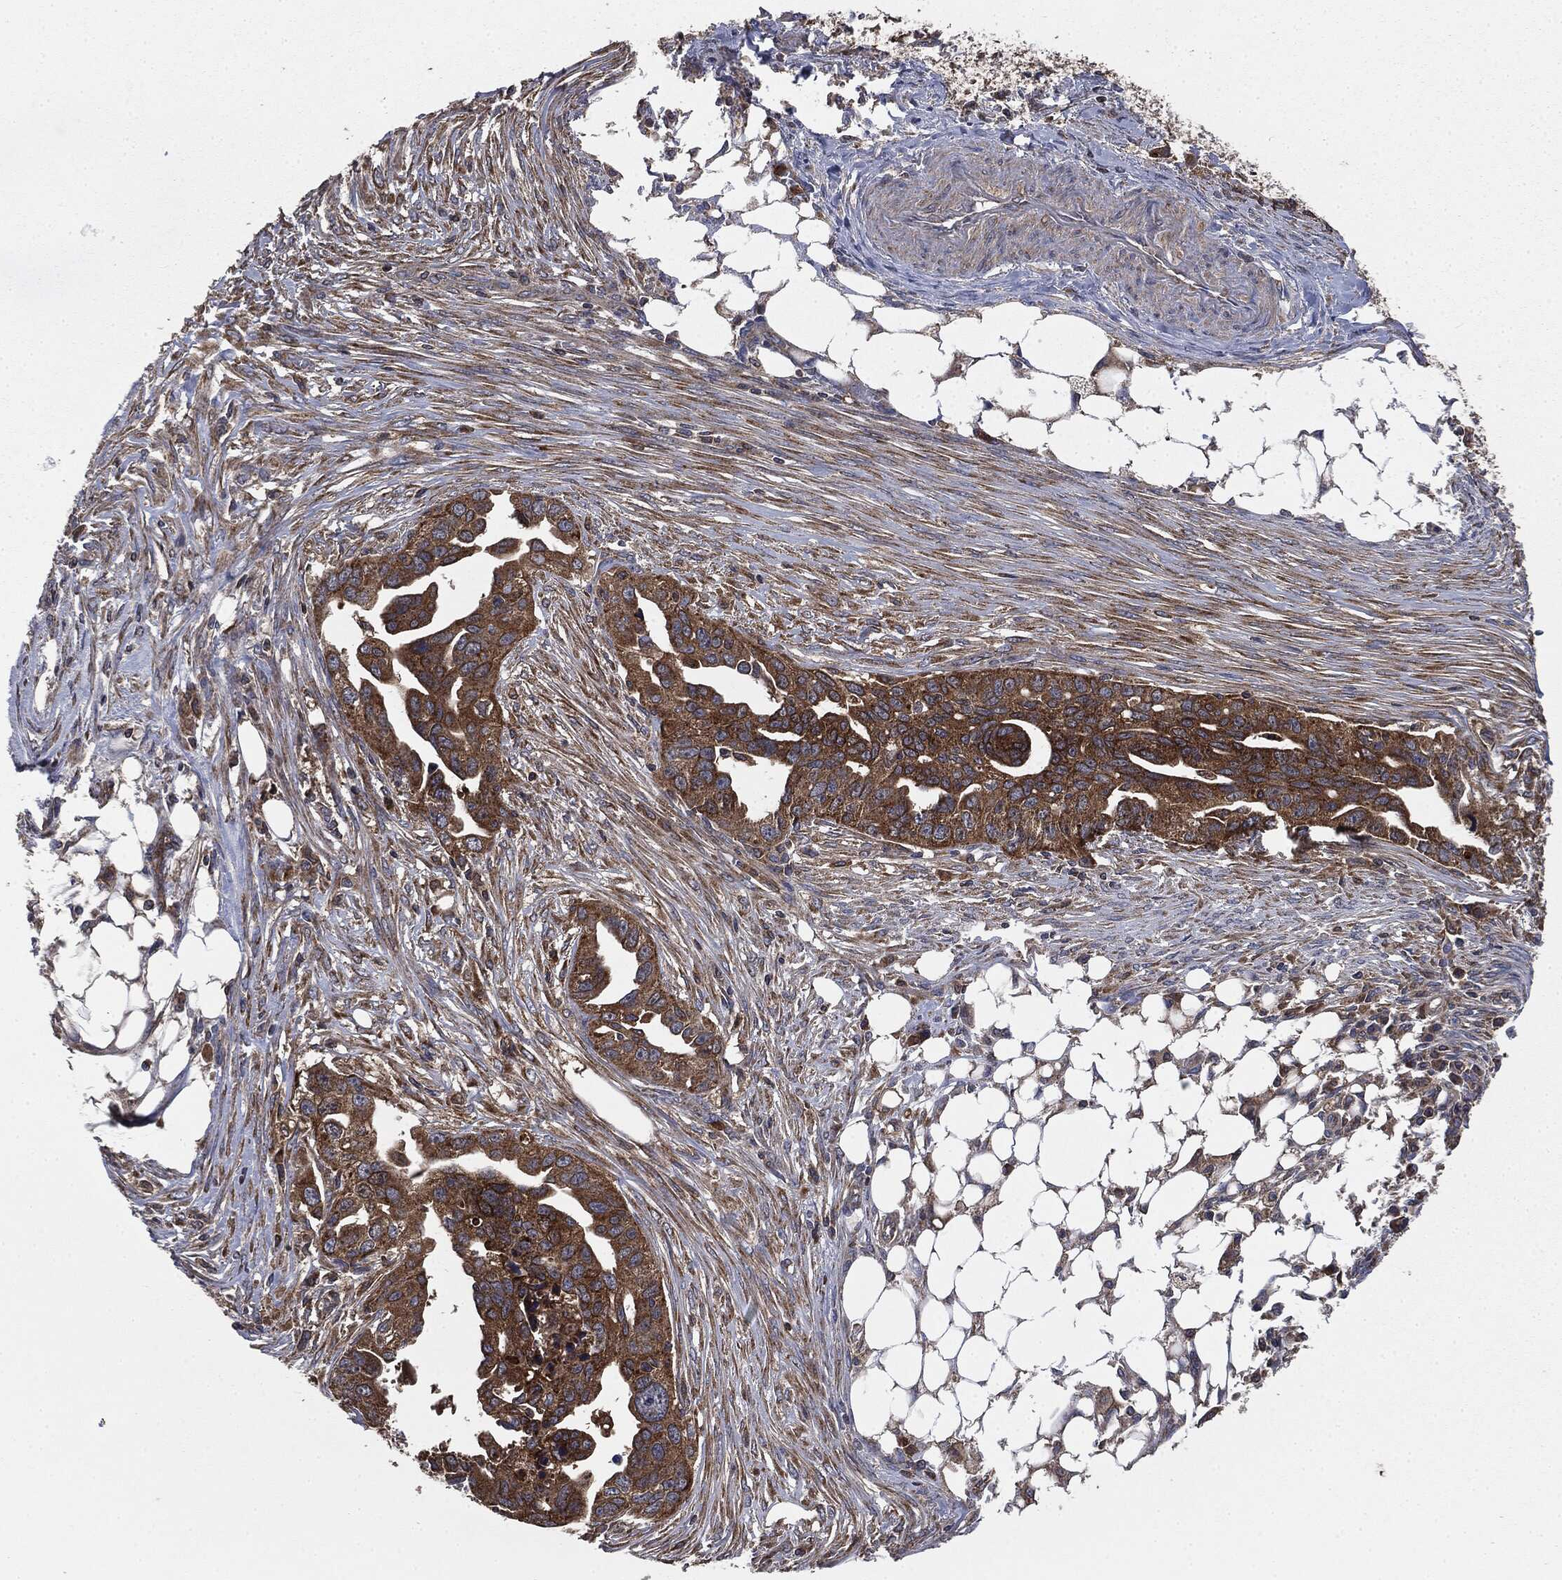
{"staining": {"intensity": "strong", "quantity": ">75%", "location": "cytoplasmic/membranous"}, "tissue": "ovarian cancer", "cell_type": "Tumor cells", "image_type": "cancer", "snomed": [{"axis": "morphology", "description": "Carcinoma, endometroid"}, {"axis": "morphology", "description": "Cystadenocarcinoma, serous, NOS"}, {"axis": "topography", "description": "Ovary"}], "caption": "Ovarian endometroid carcinoma stained with a brown dye reveals strong cytoplasmic/membranous positive expression in approximately >75% of tumor cells.", "gene": "MAPK6", "patient": {"sex": "female", "age": 45}}